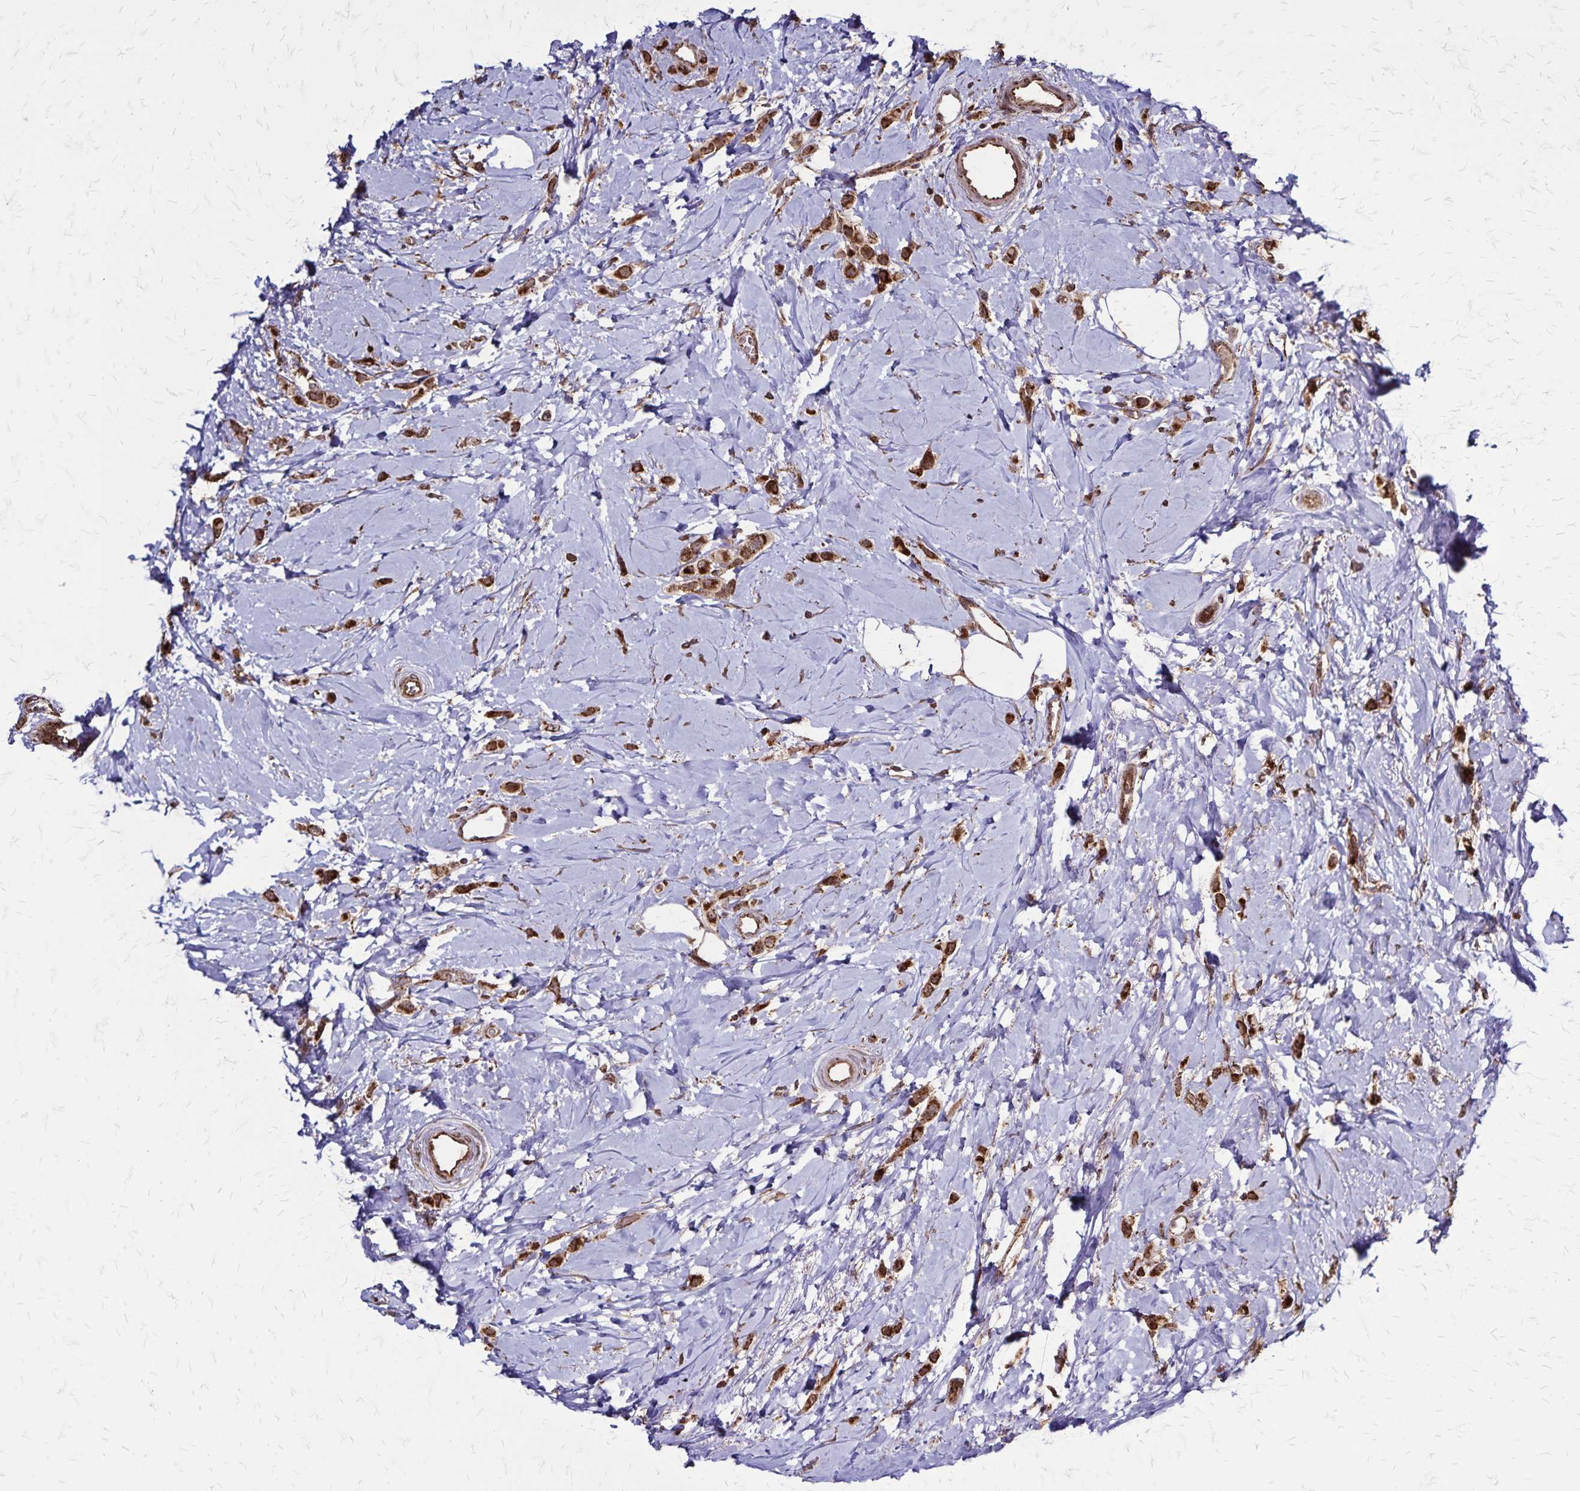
{"staining": {"intensity": "strong", "quantity": ">75%", "location": "cytoplasmic/membranous"}, "tissue": "breast cancer", "cell_type": "Tumor cells", "image_type": "cancer", "snomed": [{"axis": "morphology", "description": "Lobular carcinoma"}, {"axis": "topography", "description": "Breast"}], "caption": "DAB immunohistochemical staining of breast lobular carcinoma reveals strong cytoplasmic/membranous protein positivity in about >75% of tumor cells.", "gene": "NFS1", "patient": {"sex": "female", "age": 66}}